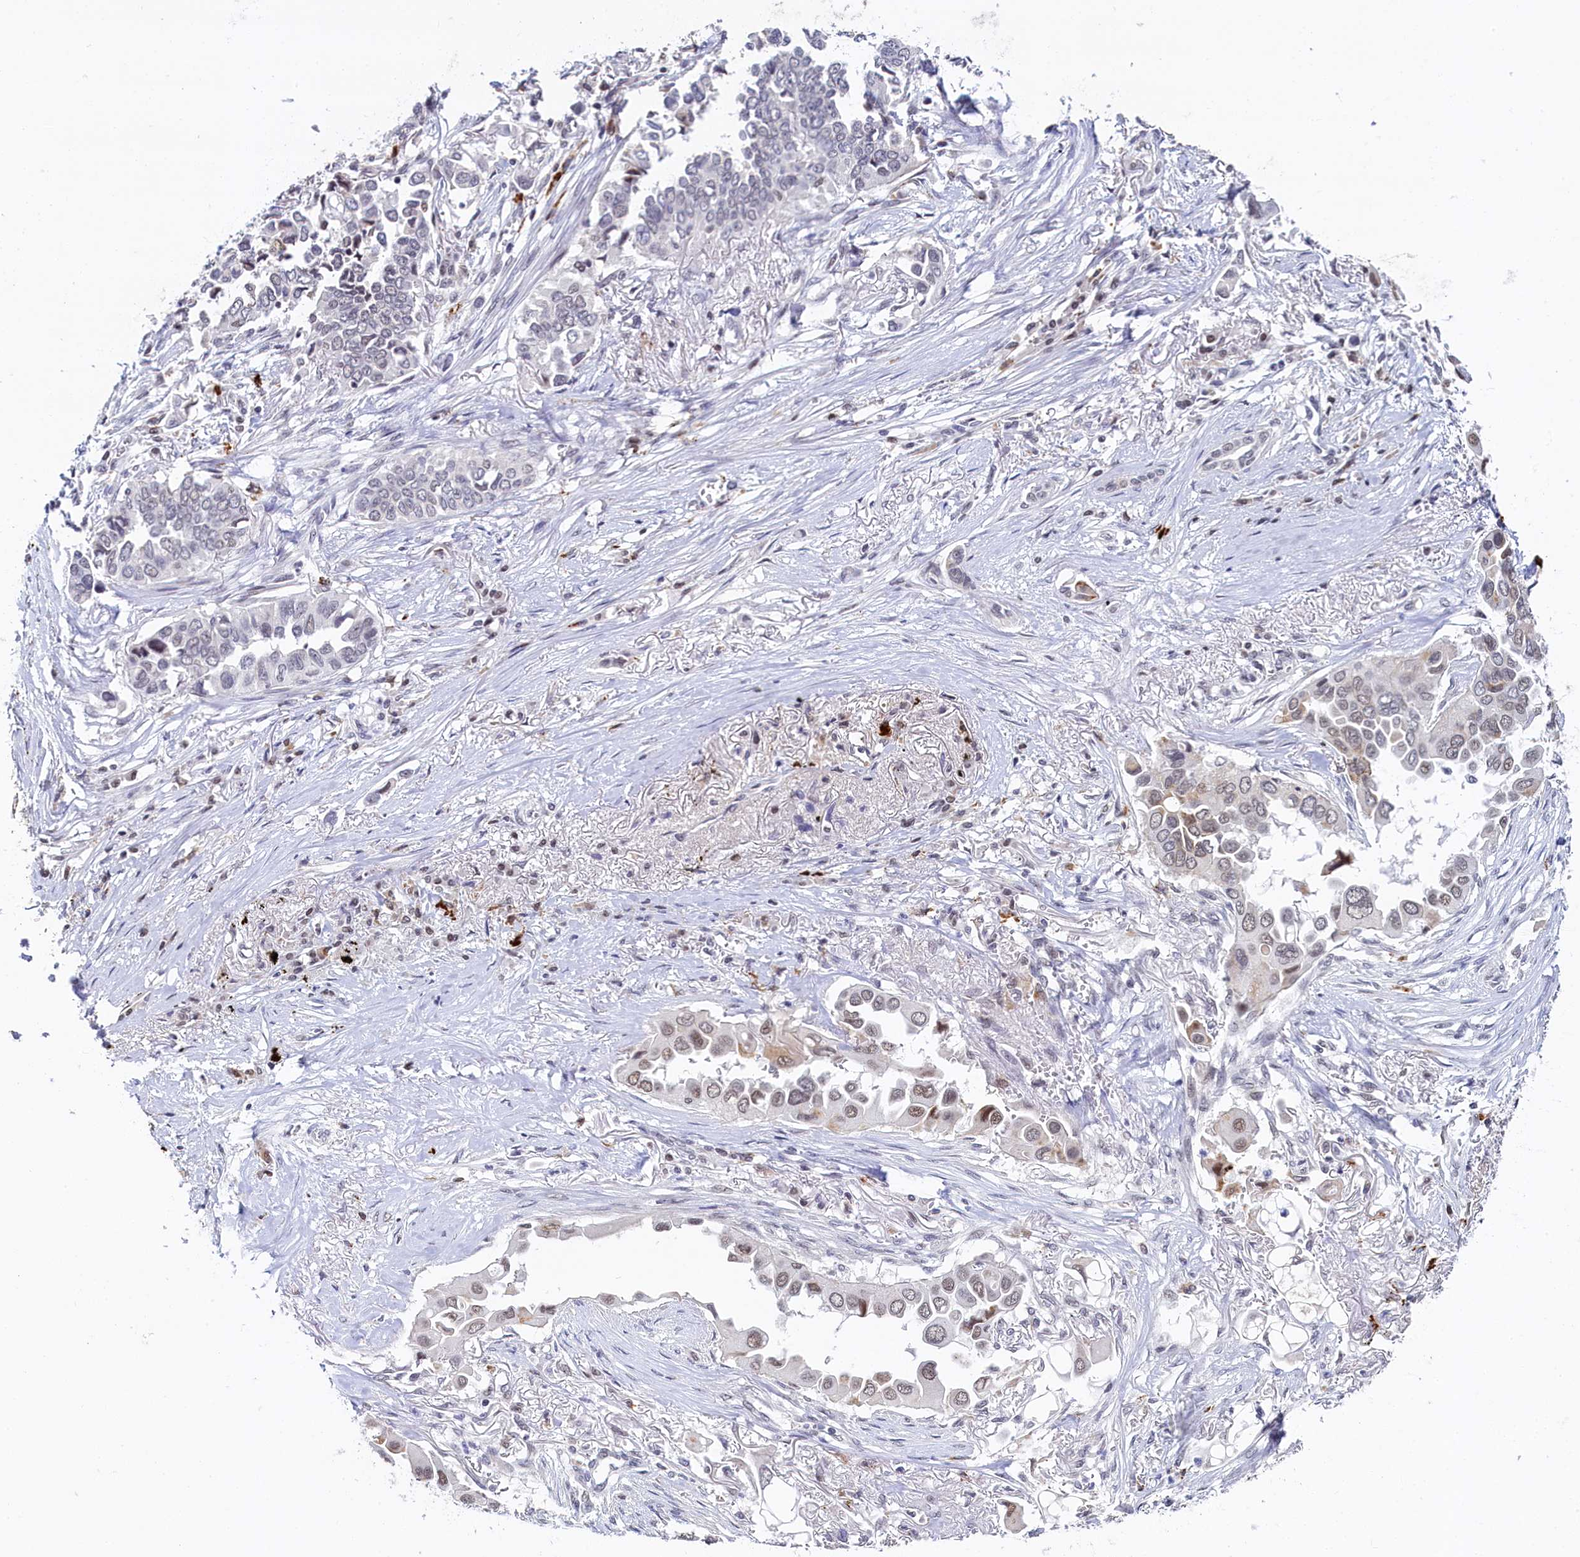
{"staining": {"intensity": "moderate", "quantity": "<25%", "location": "nuclear"}, "tissue": "lung cancer", "cell_type": "Tumor cells", "image_type": "cancer", "snomed": [{"axis": "morphology", "description": "Adenocarcinoma, NOS"}, {"axis": "topography", "description": "Lung"}], "caption": "A histopathology image of lung cancer (adenocarcinoma) stained for a protein reveals moderate nuclear brown staining in tumor cells.", "gene": "INTS14", "patient": {"sex": "female", "age": 76}}